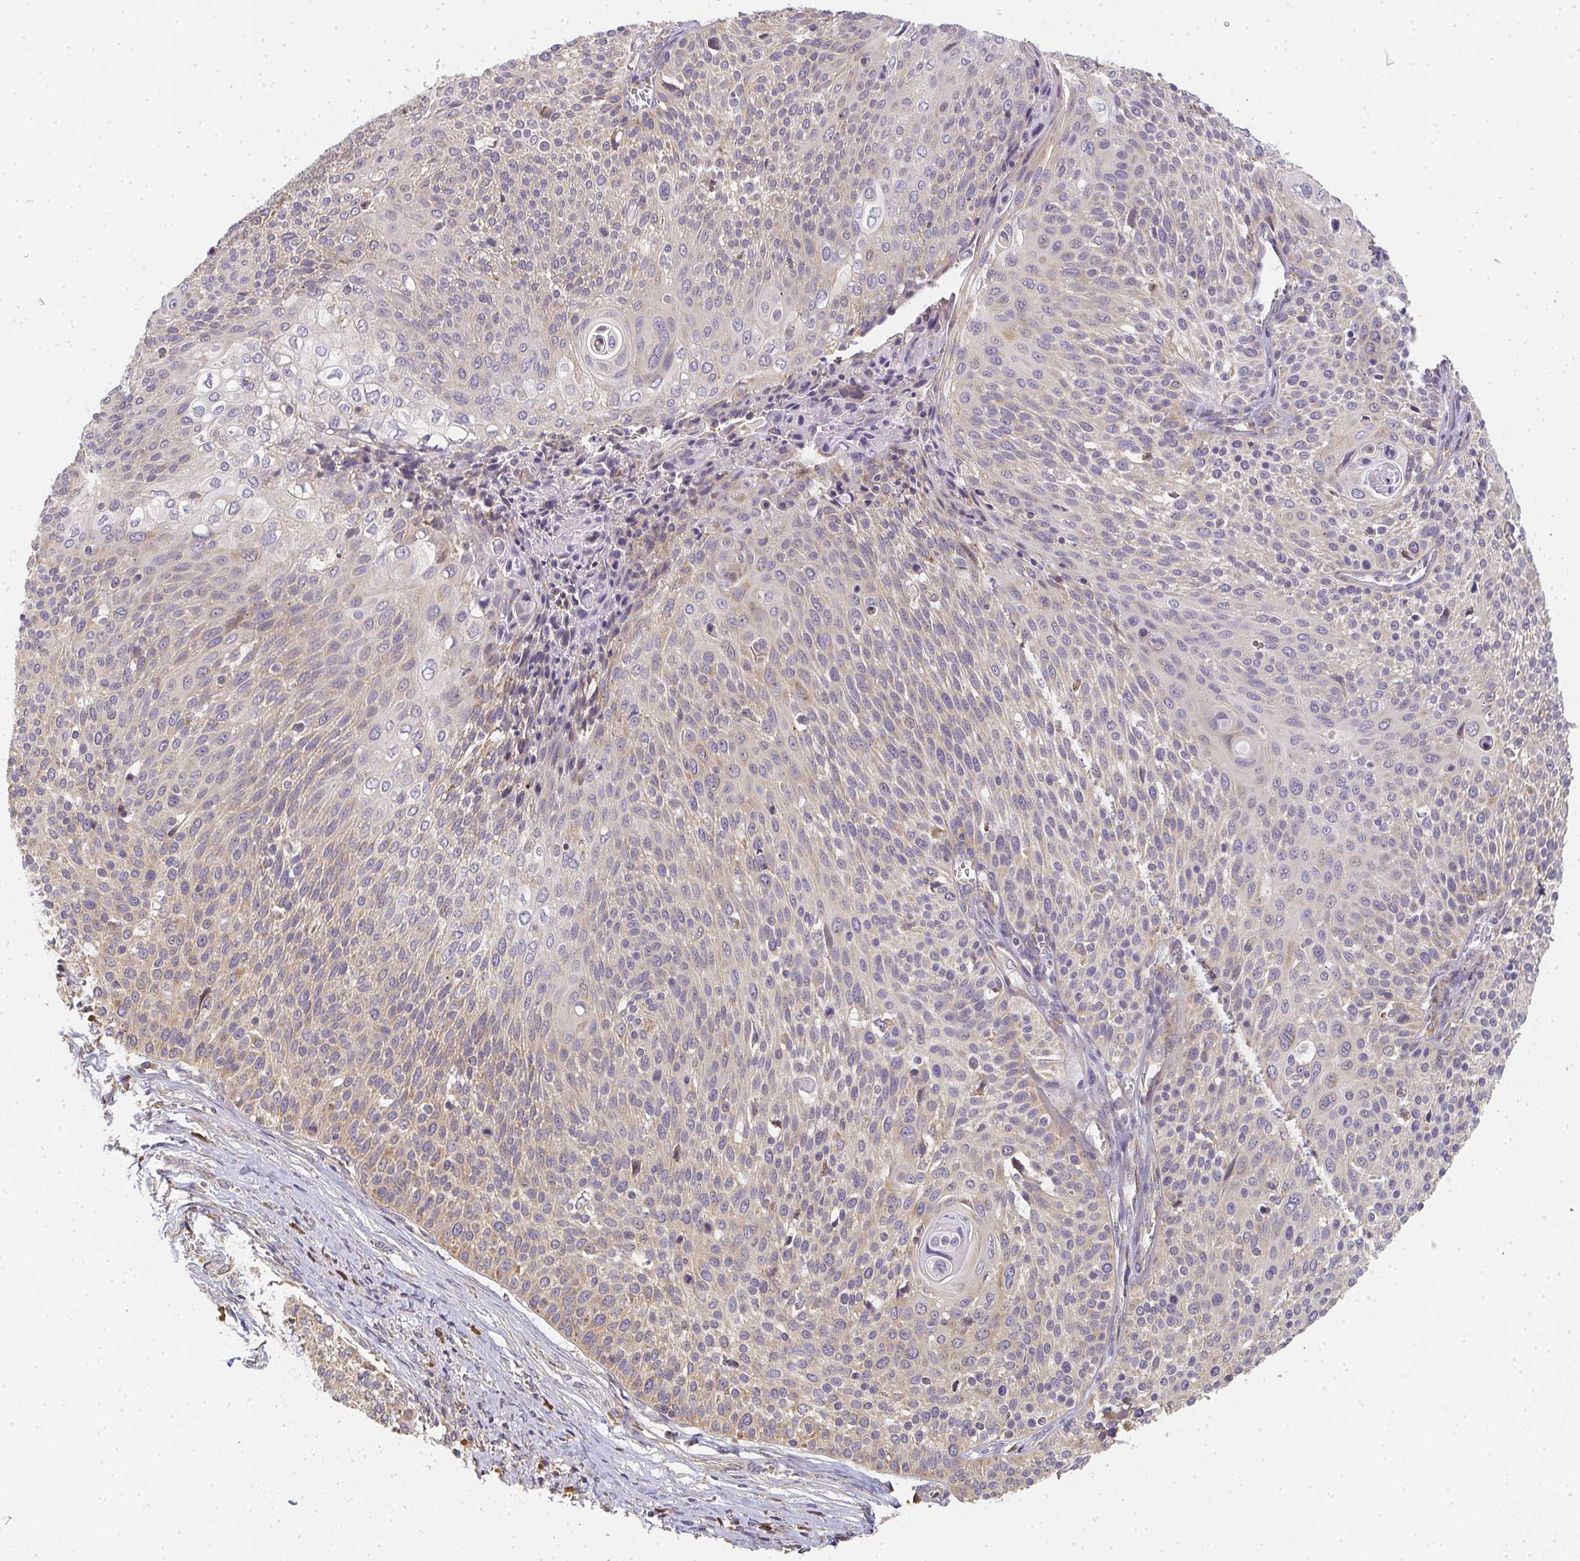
{"staining": {"intensity": "weak", "quantity": "25%-75%", "location": "cytoplasmic/membranous"}, "tissue": "cervical cancer", "cell_type": "Tumor cells", "image_type": "cancer", "snomed": [{"axis": "morphology", "description": "Squamous cell carcinoma, NOS"}, {"axis": "topography", "description": "Cervix"}], "caption": "Protein analysis of cervical squamous cell carcinoma tissue demonstrates weak cytoplasmic/membranous expression in approximately 25%-75% of tumor cells.", "gene": "SLC35B3", "patient": {"sex": "female", "age": 31}}